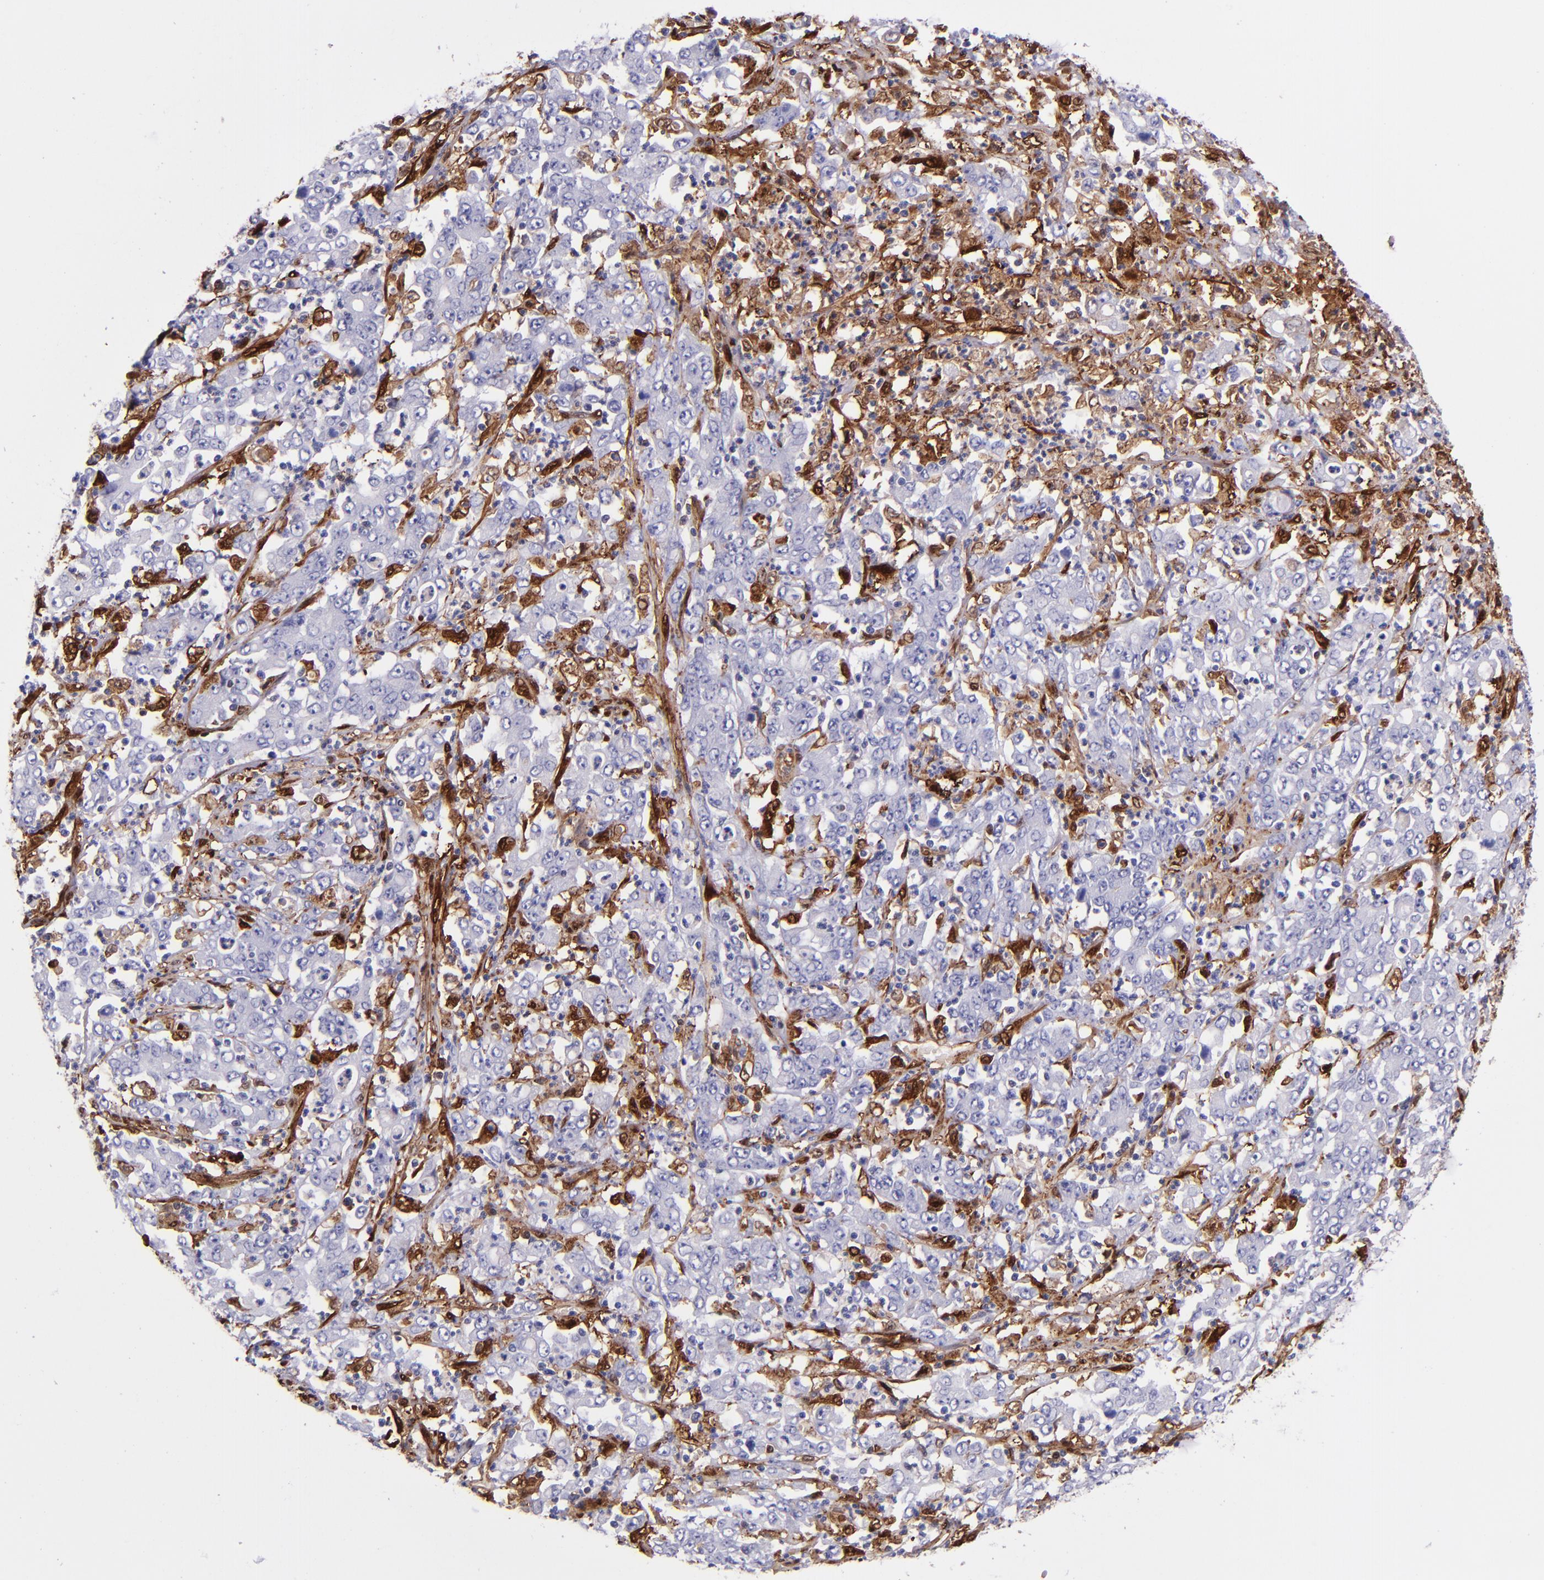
{"staining": {"intensity": "negative", "quantity": "none", "location": "none"}, "tissue": "stomach cancer", "cell_type": "Tumor cells", "image_type": "cancer", "snomed": [{"axis": "morphology", "description": "Adenocarcinoma, NOS"}, {"axis": "topography", "description": "Stomach, lower"}], "caption": "There is no significant positivity in tumor cells of stomach cancer (adenocarcinoma).", "gene": "LGALS1", "patient": {"sex": "female", "age": 71}}